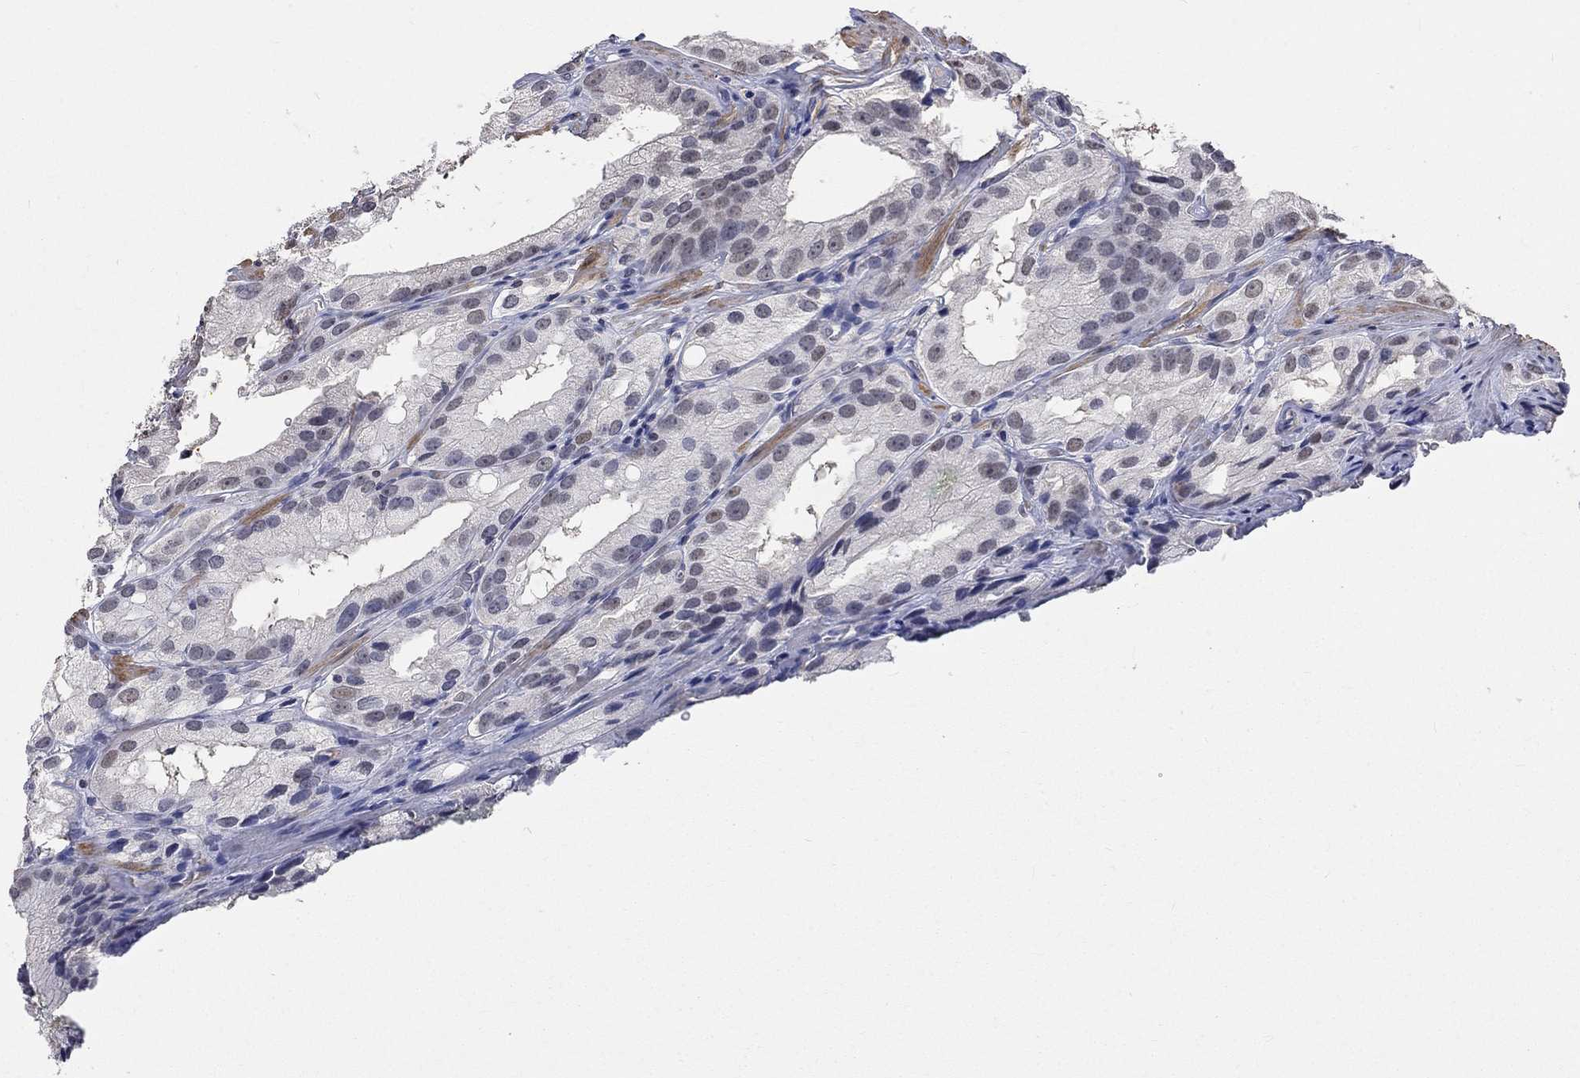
{"staining": {"intensity": "negative", "quantity": "none", "location": "none"}, "tissue": "prostate cancer", "cell_type": "Tumor cells", "image_type": "cancer", "snomed": [{"axis": "morphology", "description": "Adenocarcinoma, High grade"}, {"axis": "topography", "description": "Prostate and seminal vesicle, NOS"}], "caption": "This histopathology image is of prostate cancer stained with immunohistochemistry to label a protein in brown with the nuclei are counter-stained blue. There is no expression in tumor cells. Brightfield microscopy of IHC stained with DAB (brown) and hematoxylin (blue), captured at high magnification.", "gene": "ZBTB18", "patient": {"sex": "male", "age": 62}}